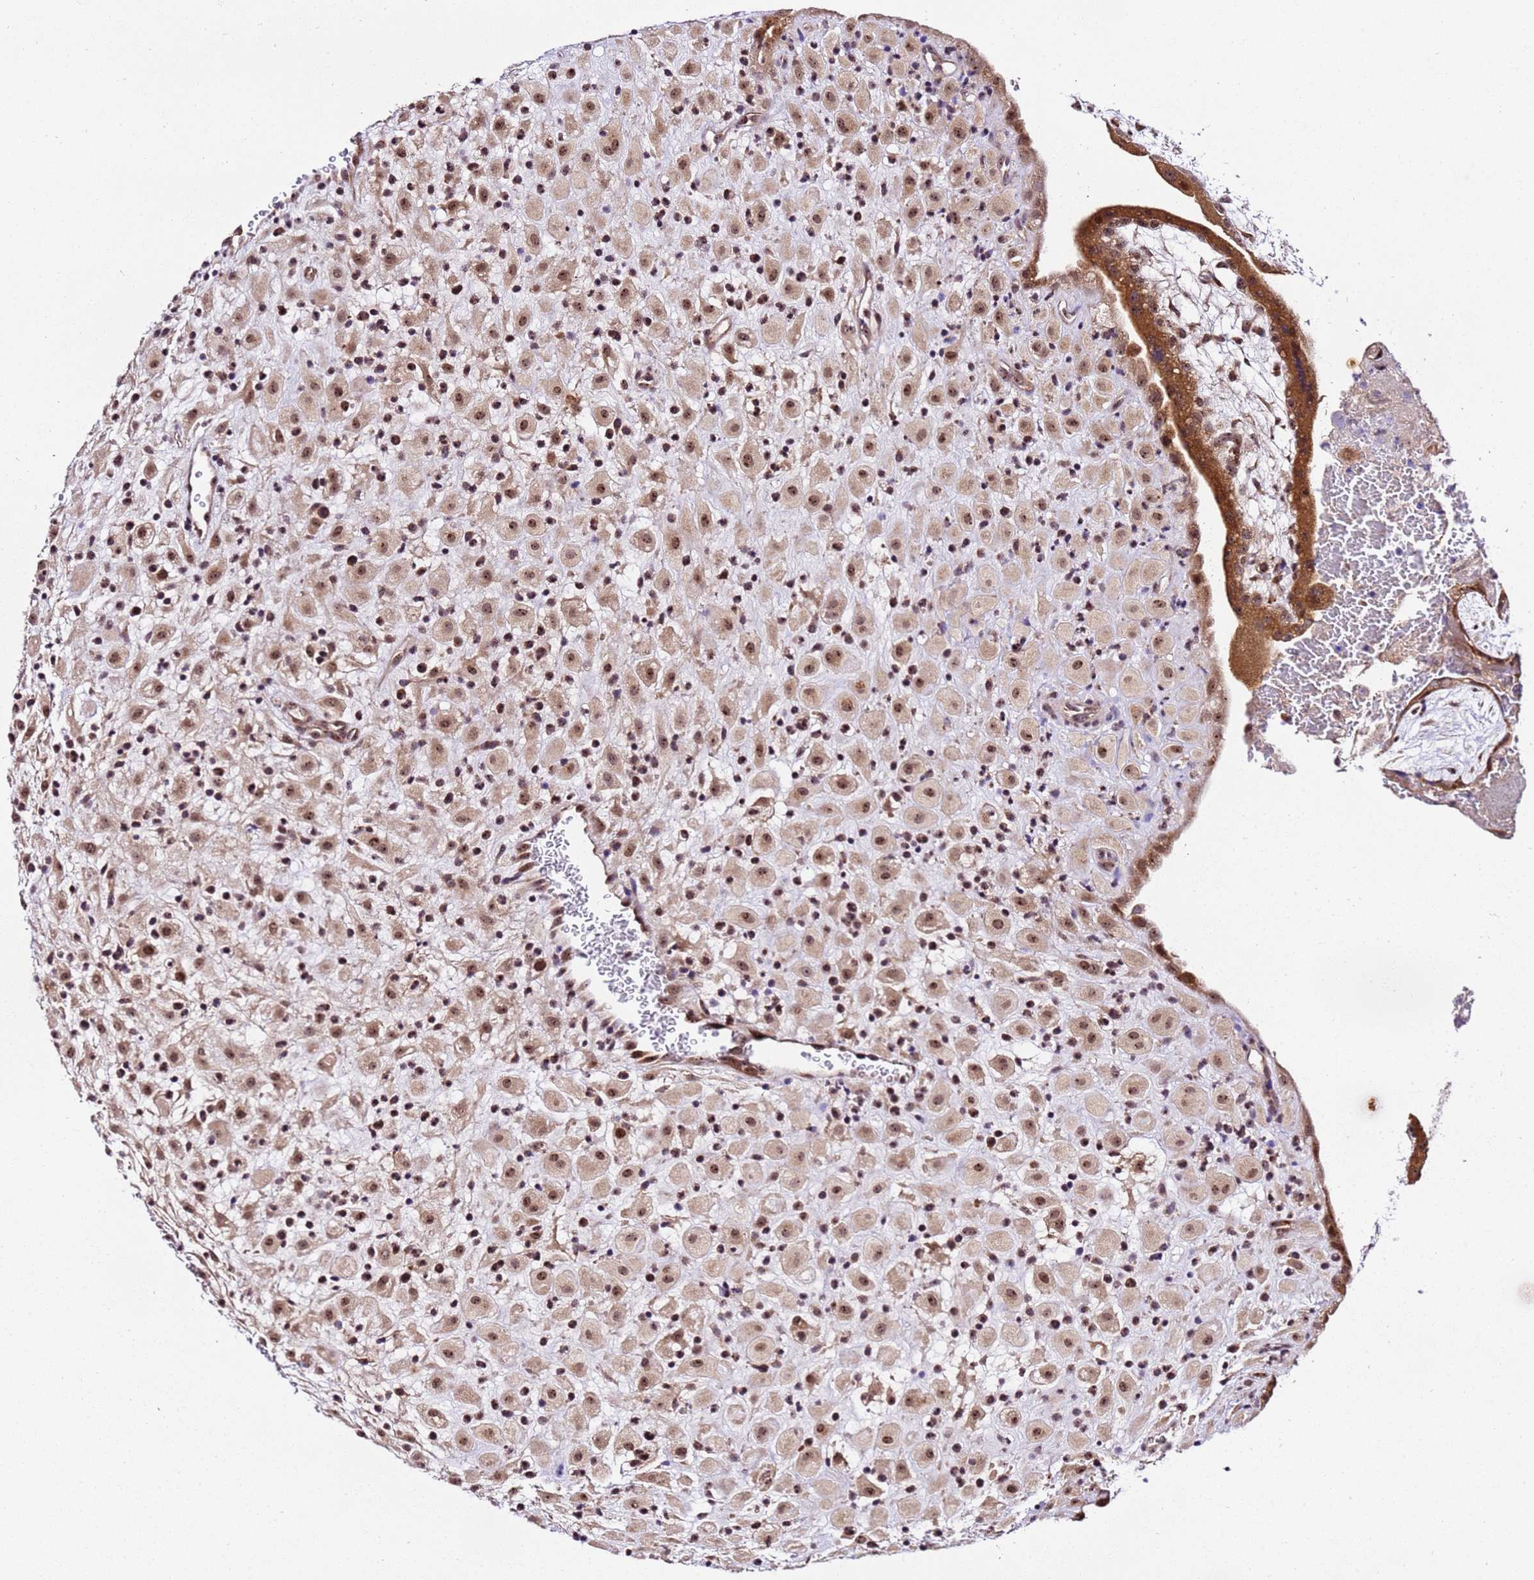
{"staining": {"intensity": "moderate", "quantity": ">75%", "location": "cytoplasmic/membranous,nuclear"}, "tissue": "placenta", "cell_type": "Decidual cells", "image_type": "normal", "snomed": [{"axis": "morphology", "description": "Normal tissue, NOS"}, {"axis": "topography", "description": "Placenta"}], "caption": "Moderate cytoplasmic/membranous,nuclear expression for a protein is identified in approximately >75% of decidual cells of unremarkable placenta using IHC.", "gene": "SLX4IP", "patient": {"sex": "female", "age": 35}}